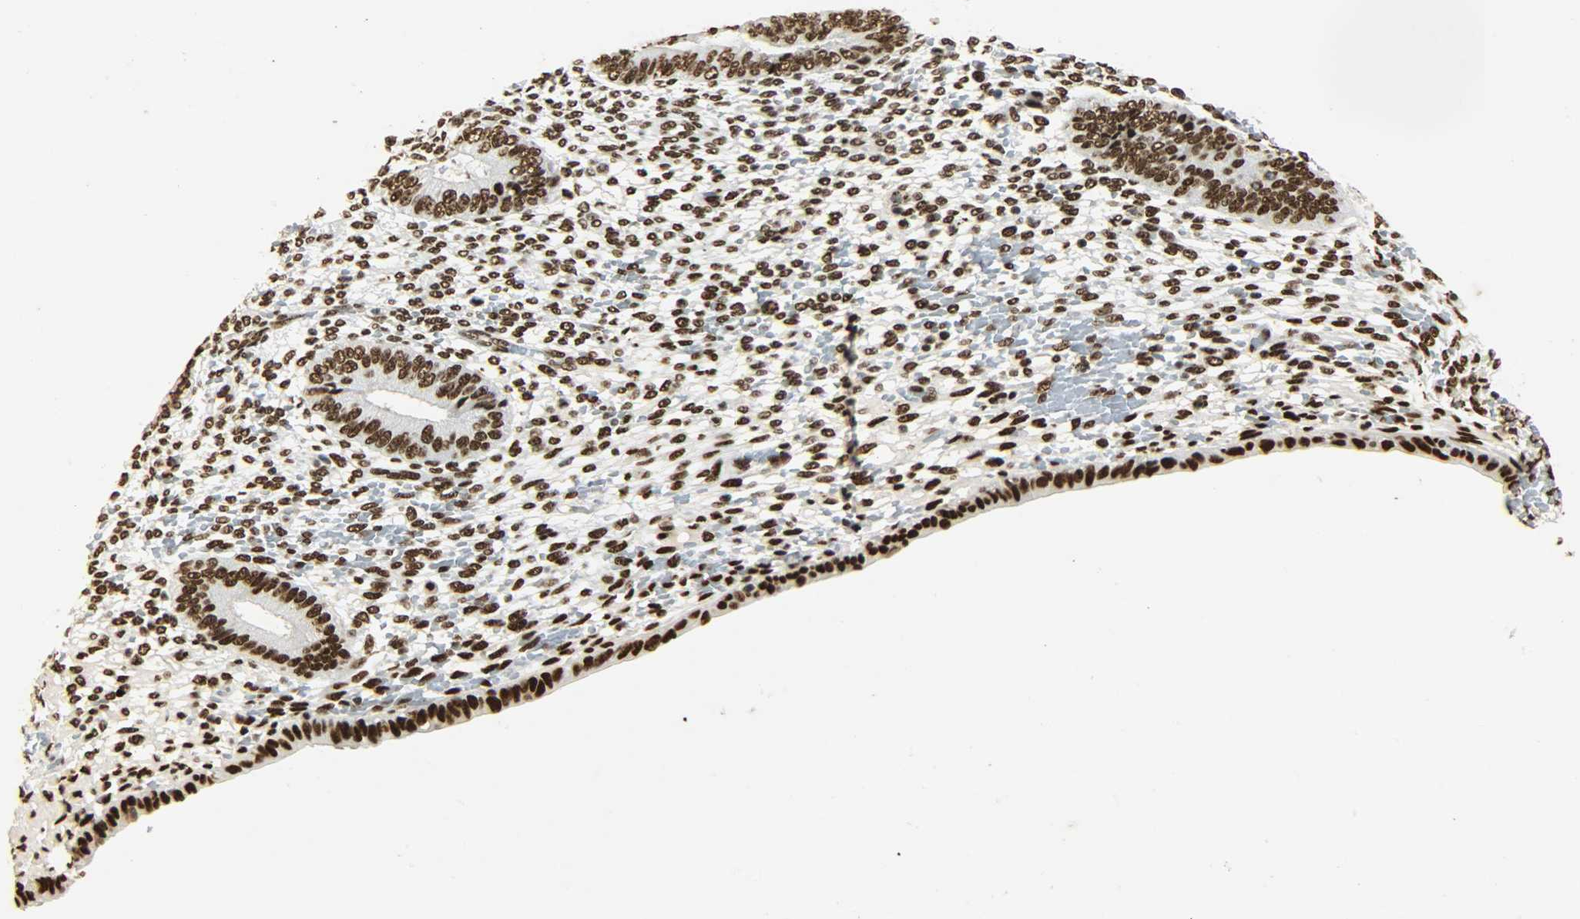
{"staining": {"intensity": "strong", "quantity": ">75%", "location": "nuclear"}, "tissue": "endometrium", "cell_type": "Cells in endometrial stroma", "image_type": "normal", "snomed": [{"axis": "morphology", "description": "Normal tissue, NOS"}, {"axis": "topography", "description": "Endometrium"}], "caption": "Protein positivity by immunohistochemistry shows strong nuclear expression in about >75% of cells in endometrial stroma in normal endometrium. (DAB IHC, brown staining for protein, blue staining for nuclei).", "gene": "KHDRBS1", "patient": {"sex": "female", "age": 42}}